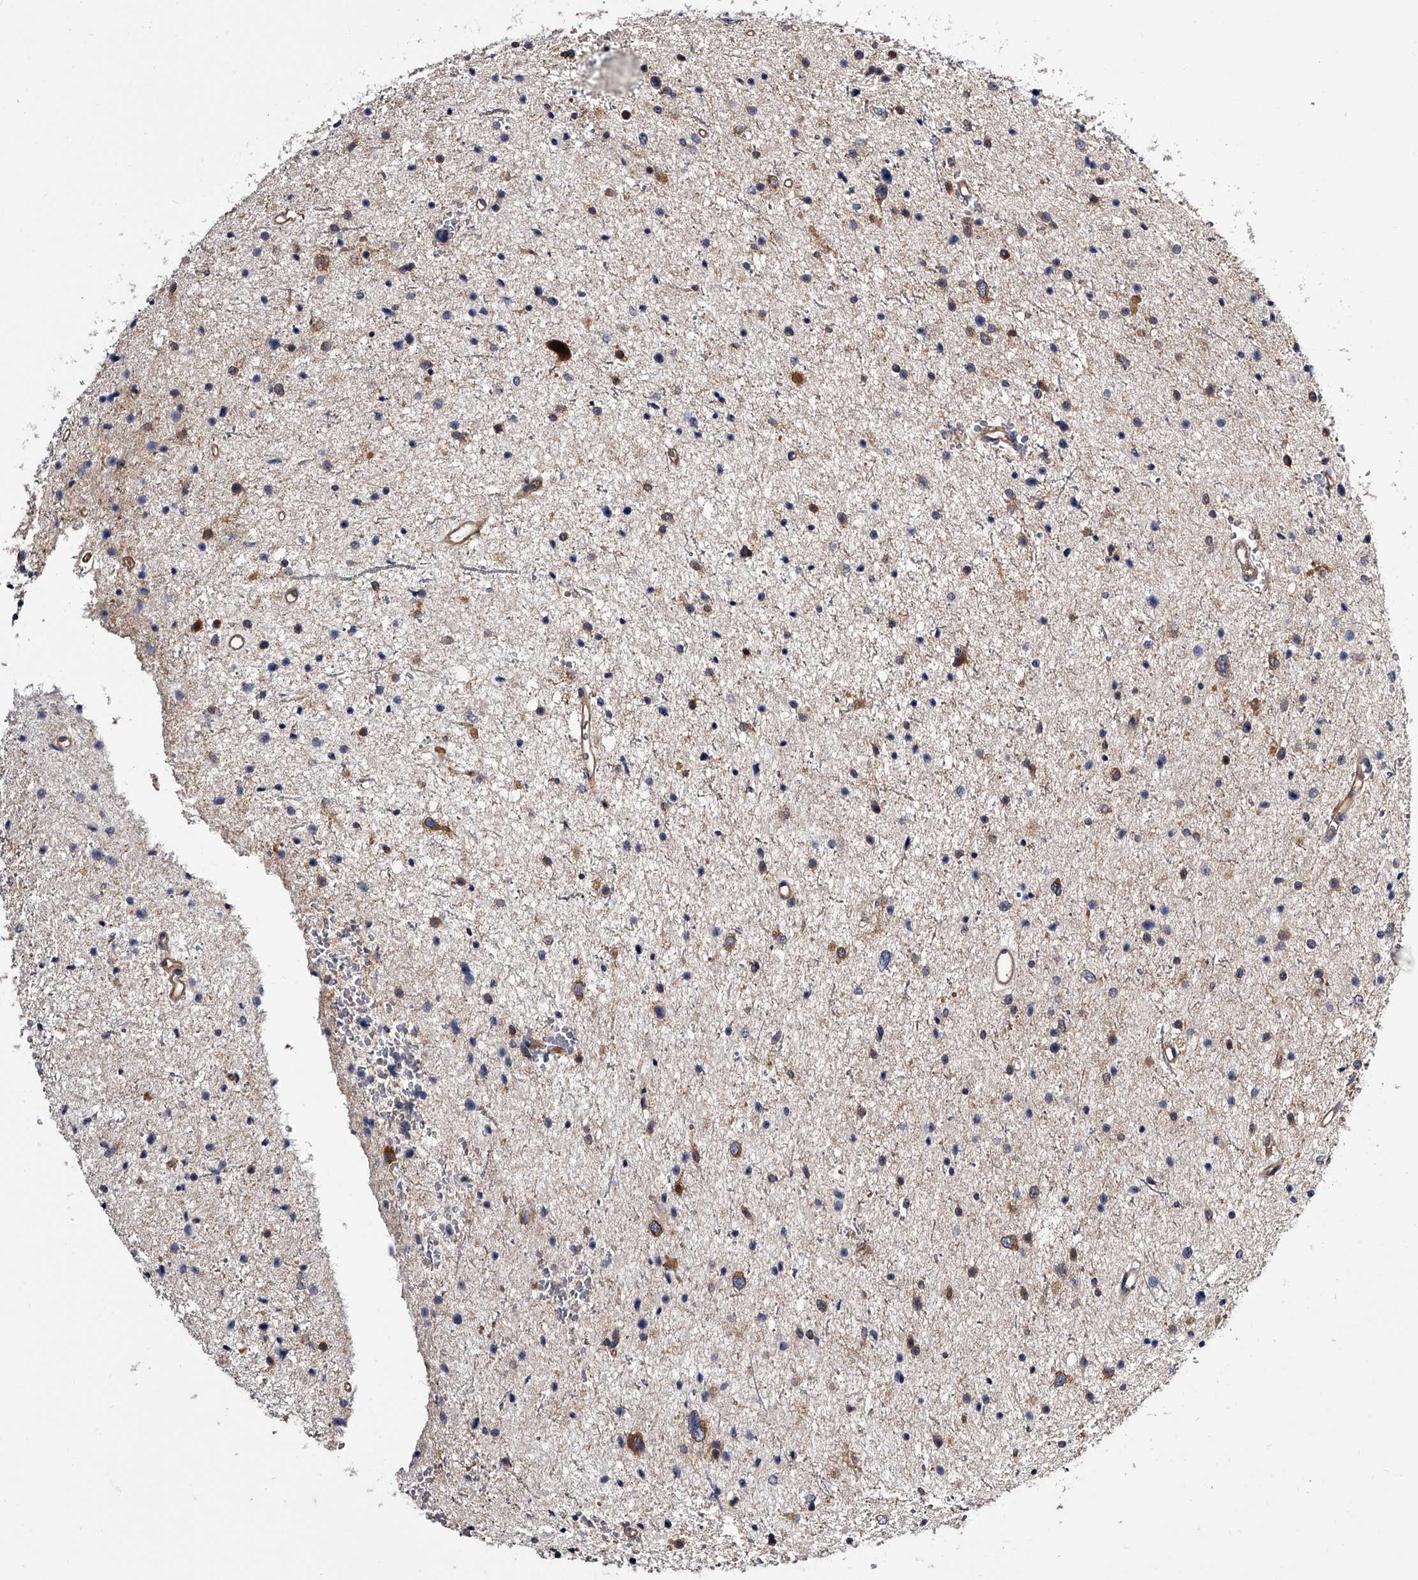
{"staining": {"intensity": "negative", "quantity": "none", "location": "none"}, "tissue": "glioma", "cell_type": "Tumor cells", "image_type": "cancer", "snomed": [{"axis": "morphology", "description": "Glioma, malignant, Low grade"}, {"axis": "topography", "description": "Brain"}], "caption": "Immunohistochemistry of low-grade glioma (malignant) displays no expression in tumor cells. (Stains: DAB (3,3'-diaminobenzidine) immunohistochemistry (IHC) with hematoxylin counter stain, Microscopy: brightfield microscopy at high magnification).", "gene": "GAPVD1", "patient": {"sex": "female", "age": 37}}